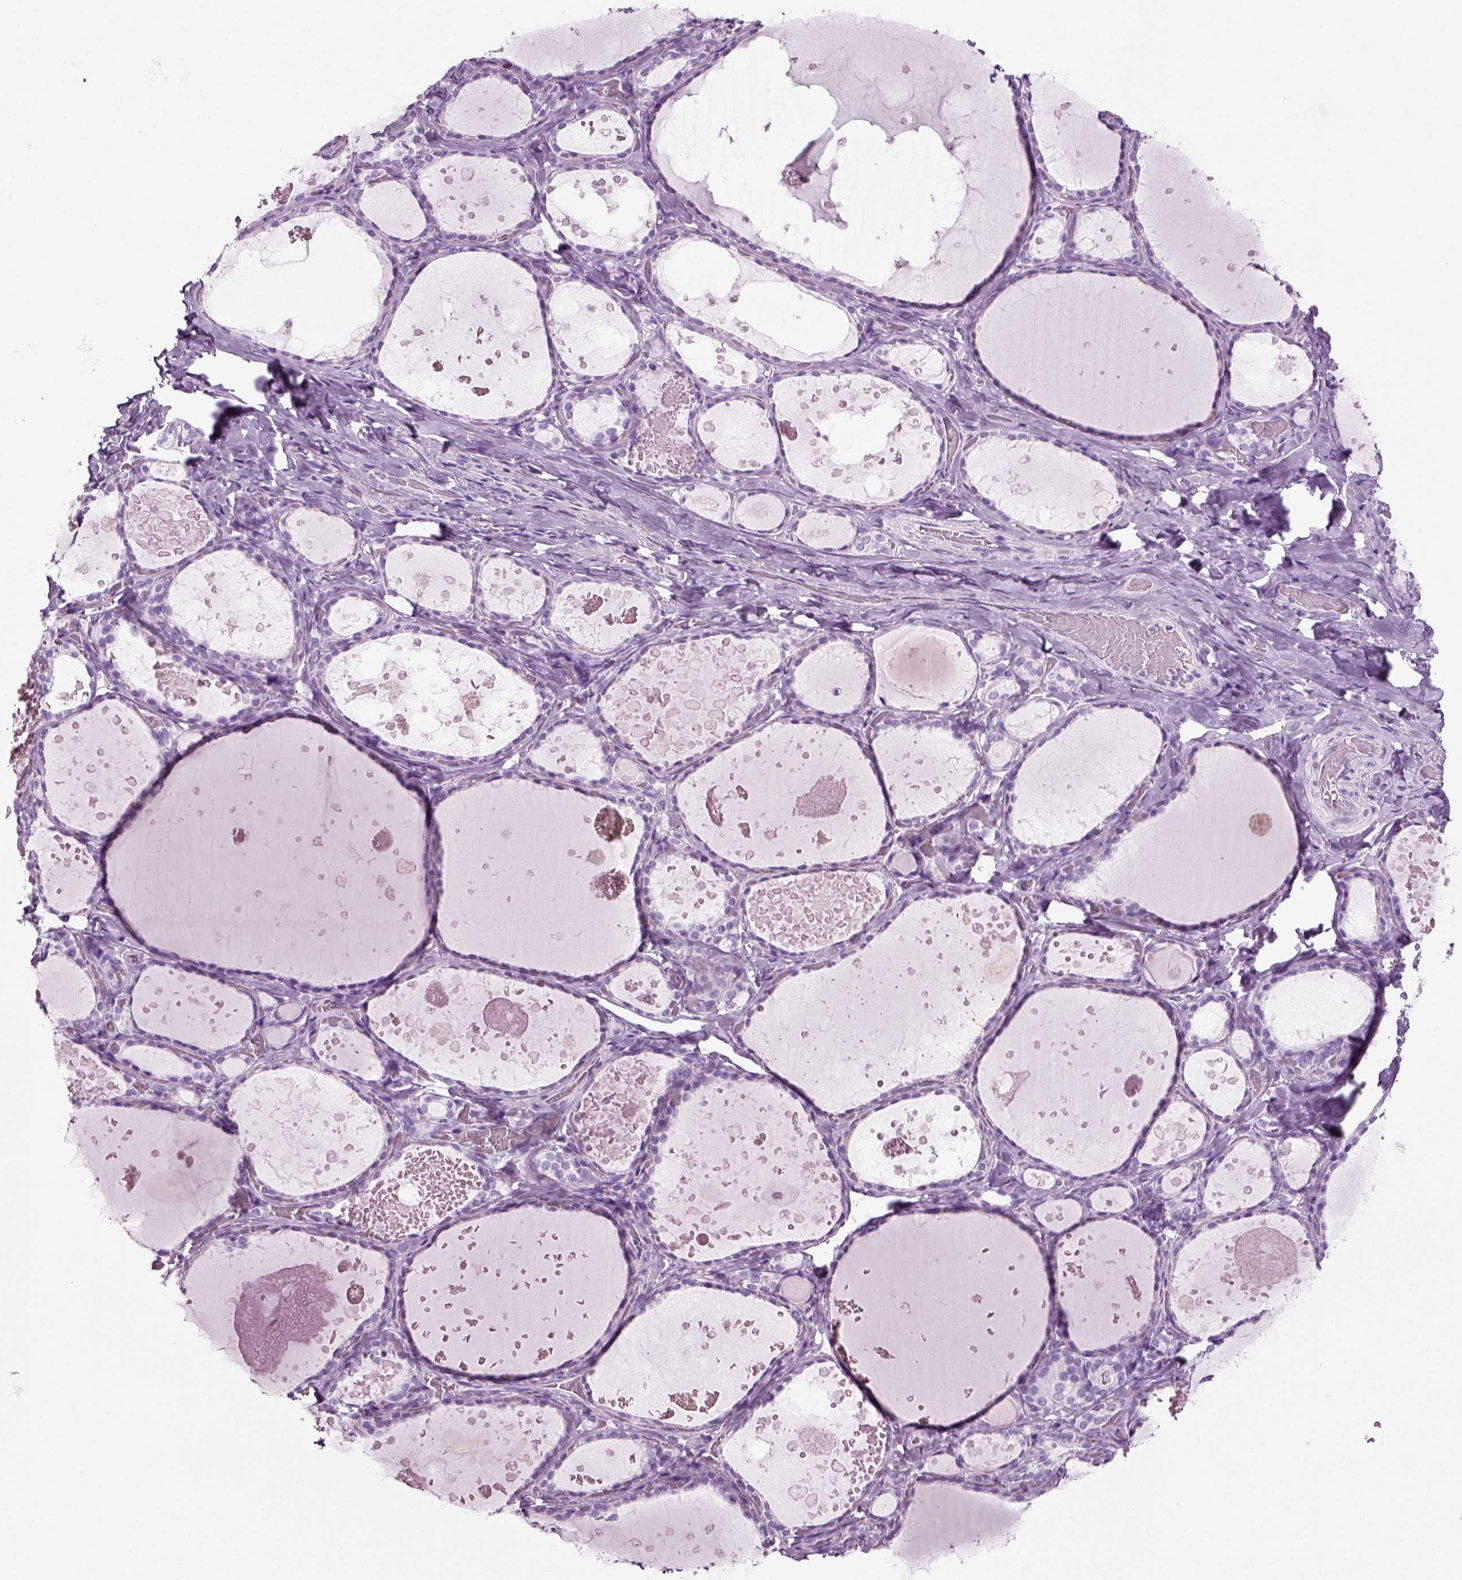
{"staining": {"intensity": "negative", "quantity": "none", "location": "none"}, "tissue": "thyroid gland", "cell_type": "Glandular cells", "image_type": "normal", "snomed": [{"axis": "morphology", "description": "Normal tissue, NOS"}, {"axis": "topography", "description": "Thyroid gland"}], "caption": "Unremarkable thyroid gland was stained to show a protein in brown. There is no significant expression in glandular cells.", "gene": "CD109", "patient": {"sex": "female", "age": 56}}